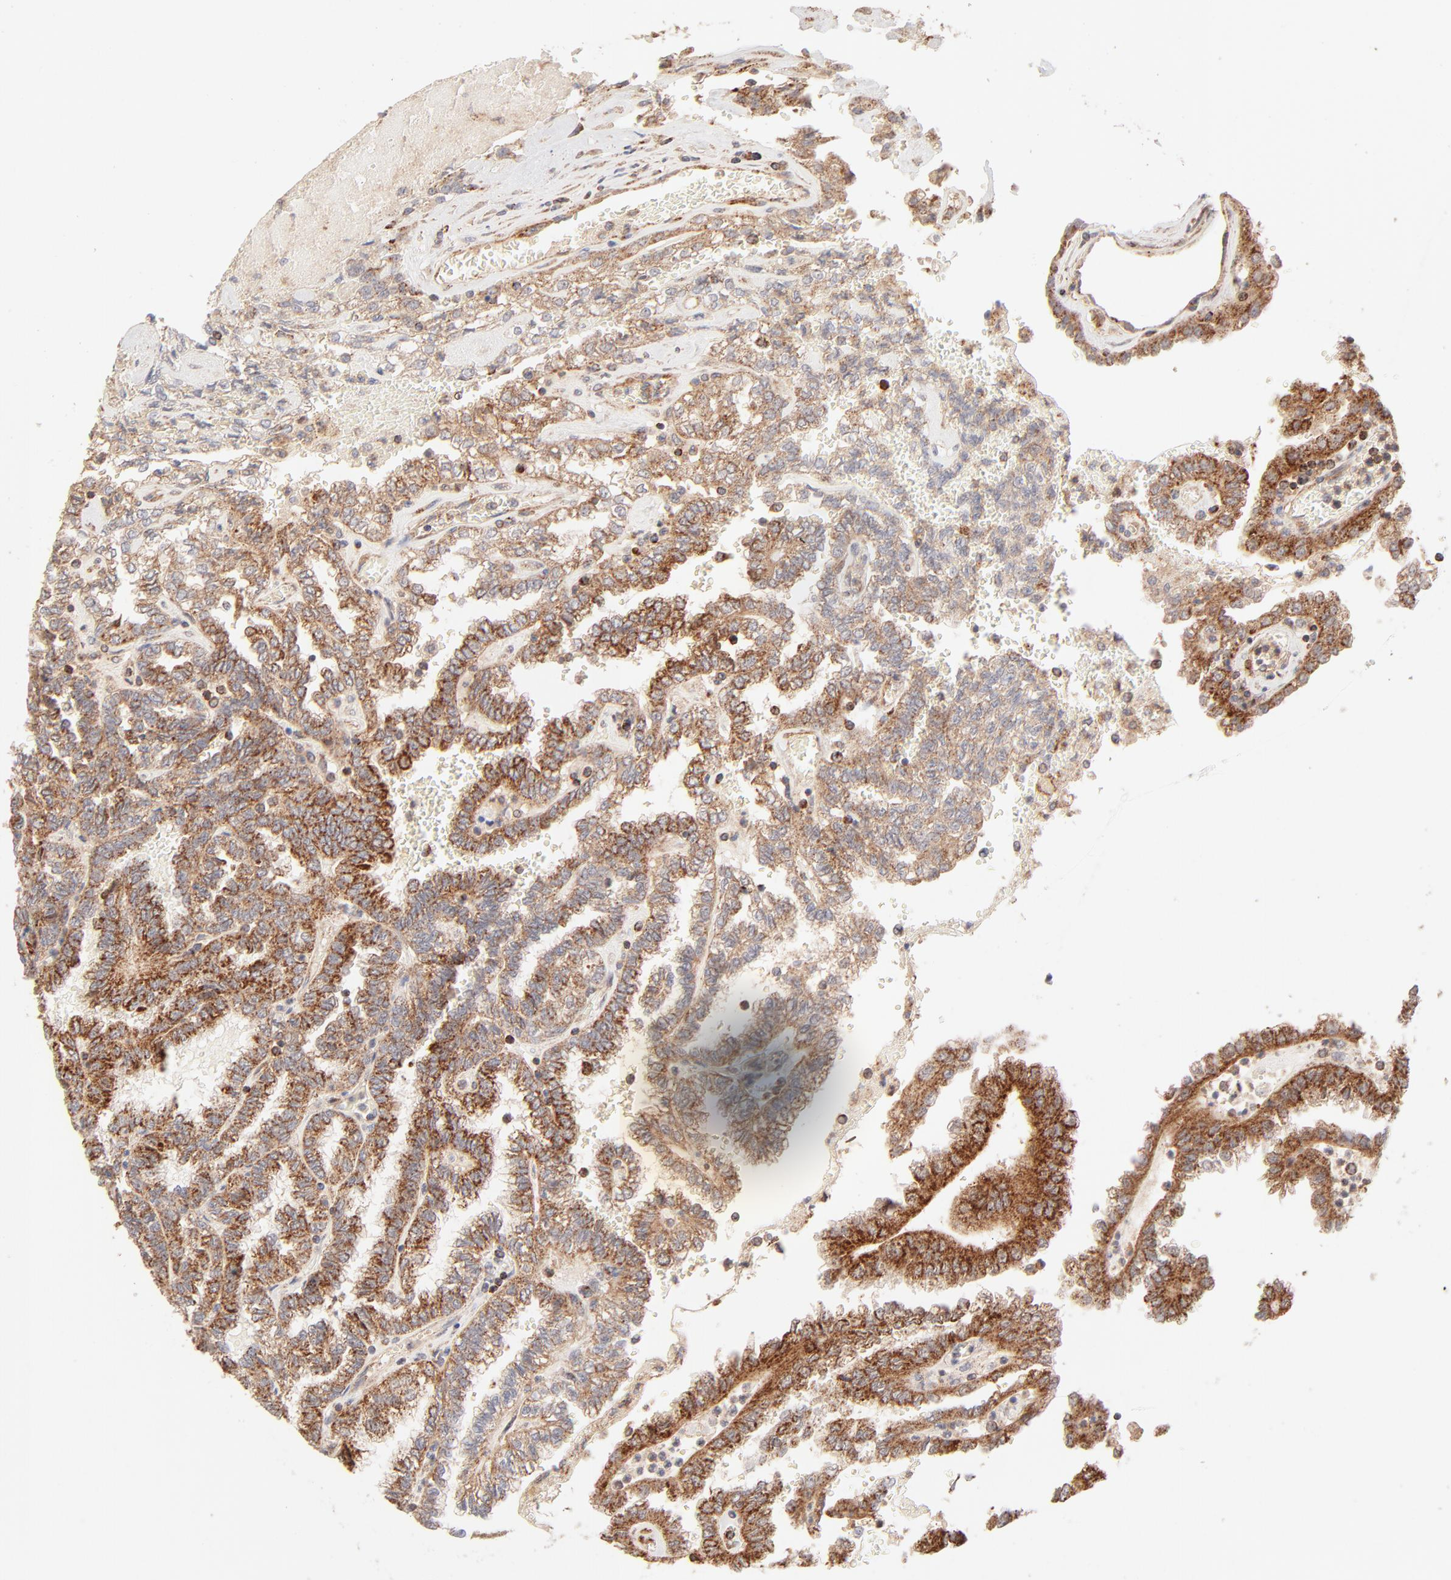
{"staining": {"intensity": "strong", "quantity": ">75%", "location": "cytoplasmic/membranous"}, "tissue": "renal cancer", "cell_type": "Tumor cells", "image_type": "cancer", "snomed": [{"axis": "morphology", "description": "Inflammation, NOS"}, {"axis": "morphology", "description": "Adenocarcinoma, NOS"}, {"axis": "topography", "description": "Kidney"}], "caption": "There is high levels of strong cytoplasmic/membranous expression in tumor cells of renal adenocarcinoma, as demonstrated by immunohistochemical staining (brown color).", "gene": "CSPG4", "patient": {"sex": "male", "age": 68}}